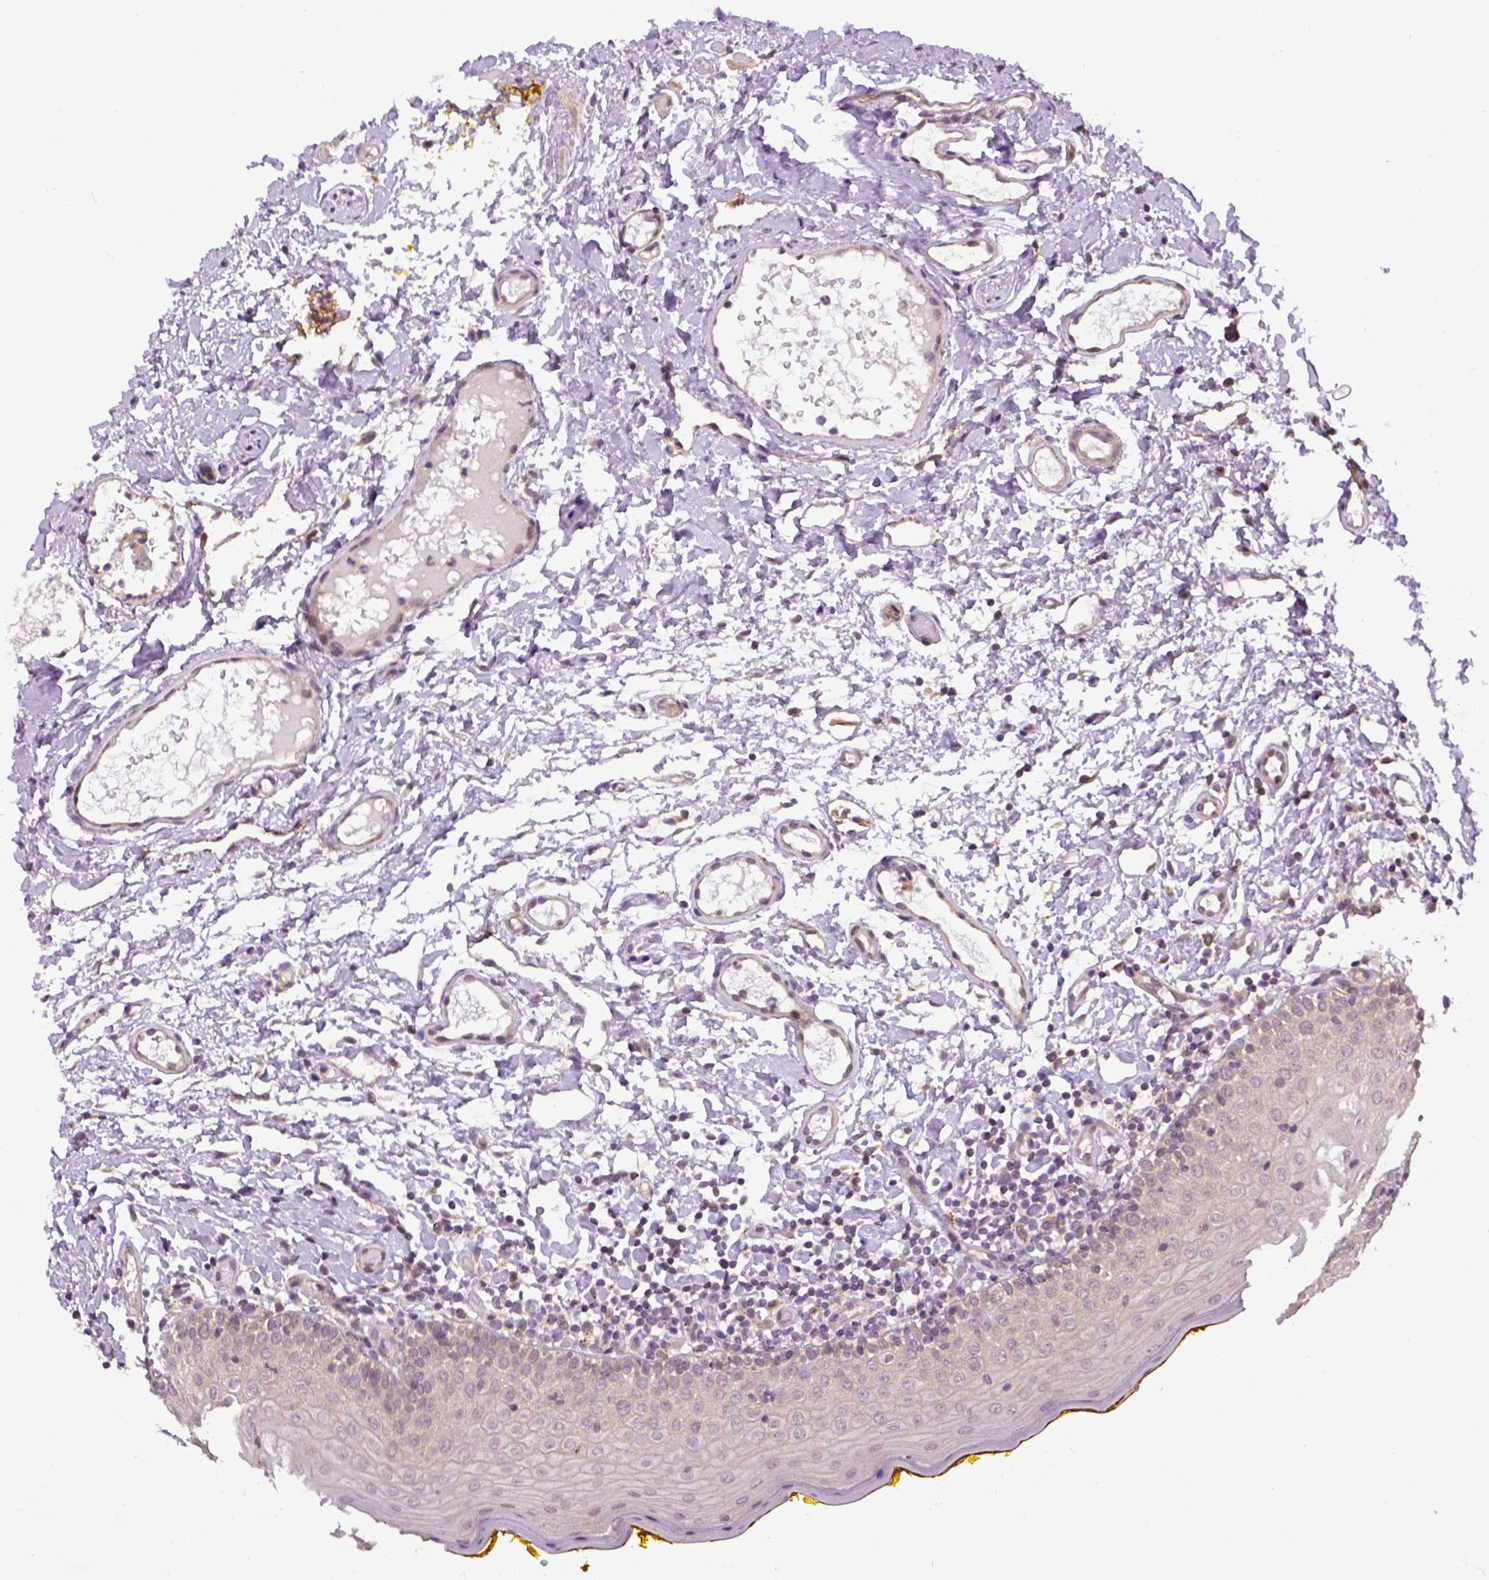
{"staining": {"intensity": "weak", "quantity": "25%-75%", "location": "cytoplasmic/membranous,nuclear"}, "tissue": "oral mucosa", "cell_type": "Squamous epithelial cells", "image_type": "normal", "snomed": [{"axis": "morphology", "description": "Normal tissue, NOS"}, {"axis": "topography", "description": "Oral tissue"}, {"axis": "topography", "description": "Tounge, NOS"}], "caption": "An IHC photomicrograph of normal tissue is shown. Protein staining in brown highlights weak cytoplasmic/membranous,nuclear positivity in oral mucosa within squamous epithelial cells.", "gene": "KAZN", "patient": {"sex": "female", "age": 58}}